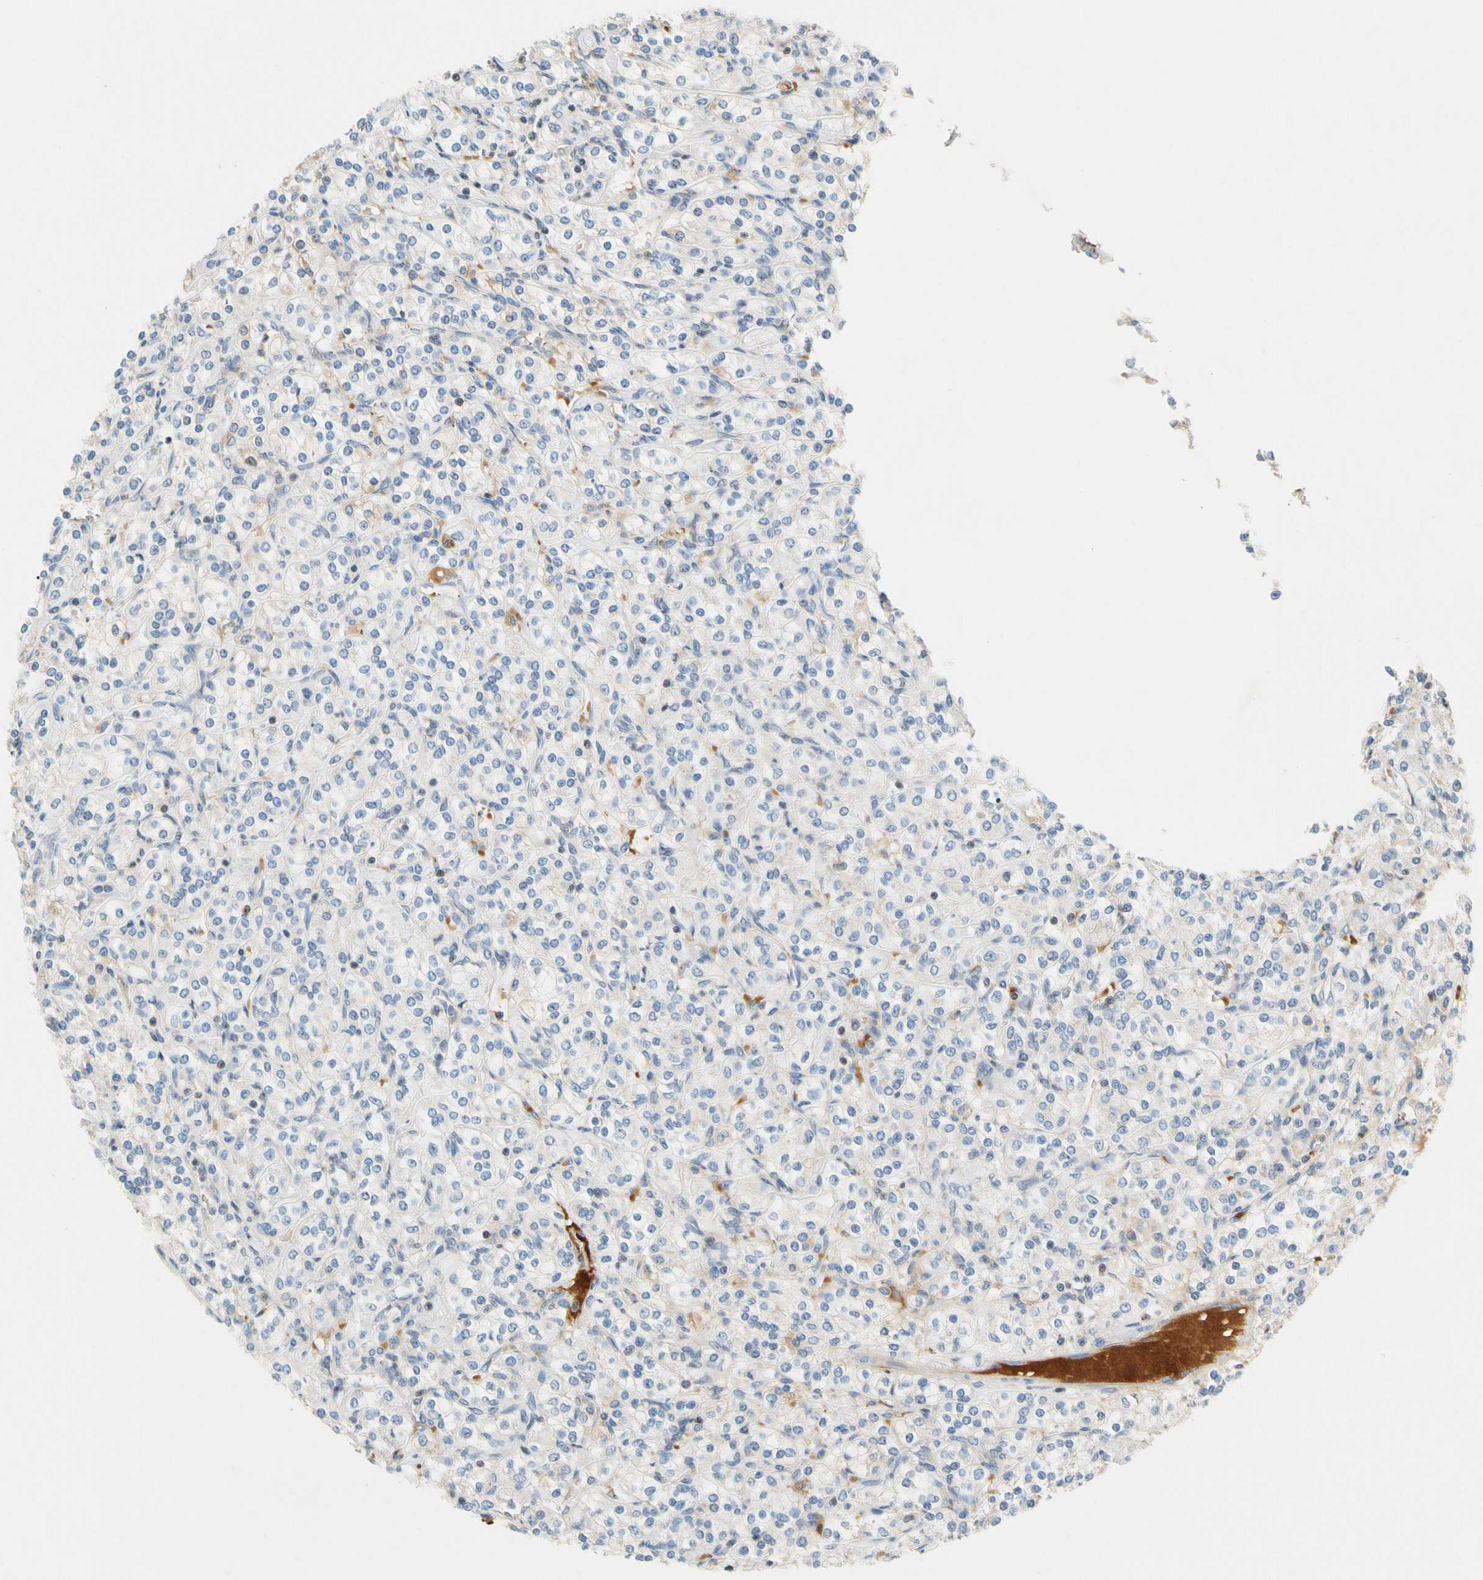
{"staining": {"intensity": "negative", "quantity": "none", "location": "none"}, "tissue": "renal cancer", "cell_type": "Tumor cells", "image_type": "cancer", "snomed": [{"axis": "morphology", "description": "Adenocarcinoma, NOS"}, {"axis": "topography", "description": "Kidney"}], "caption": "This is an immunohistochemistry (IHC) image of human renal cancer (adenocarcinoma). There is no positivity in tumor cells.", "gene": "SP140", "patient": {"sex": "male", "age": 77}}